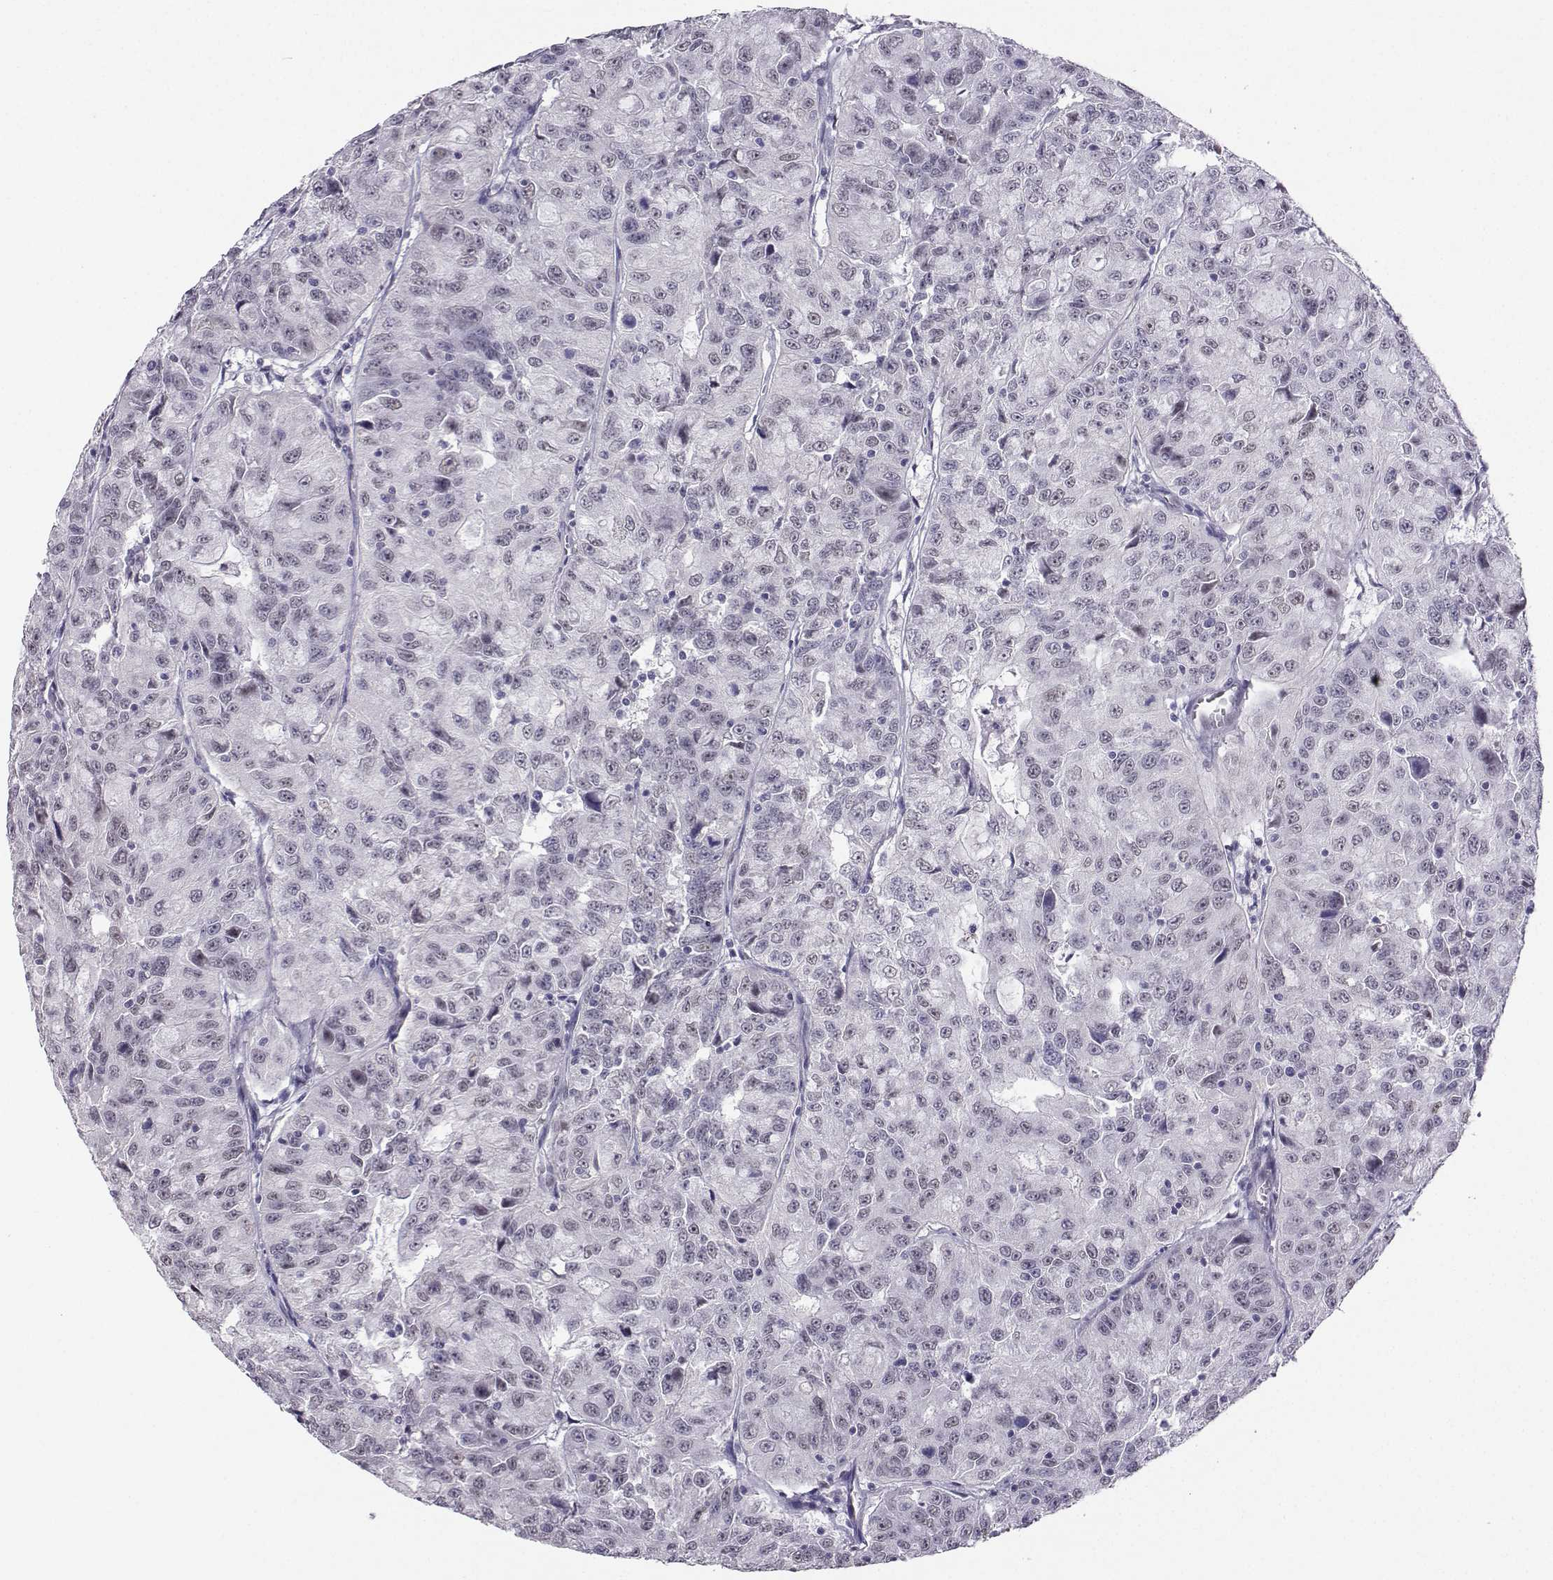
{"staining": {"intensity": "negative", "quantity": "none", "location": "none"}, "tissue": "urothelial cancer", "cell_type": "Tumor cells", "image_type": "cancer", "snomed": [{"axis": "morphology", "description": "Urothelial carcinoma, NOS"}, {"axis": "morphology", "description": "Urothelial carcinoma, High grade"}, {"axis": "topography", "description": "Urinary bladder"}], "caption": "Human urothelial cancer stained for a protein using immunohistochemistry shows no expression in tumor cells.", "gene": "TEDC2", "patient": {"sex": "female", "age": 73}}